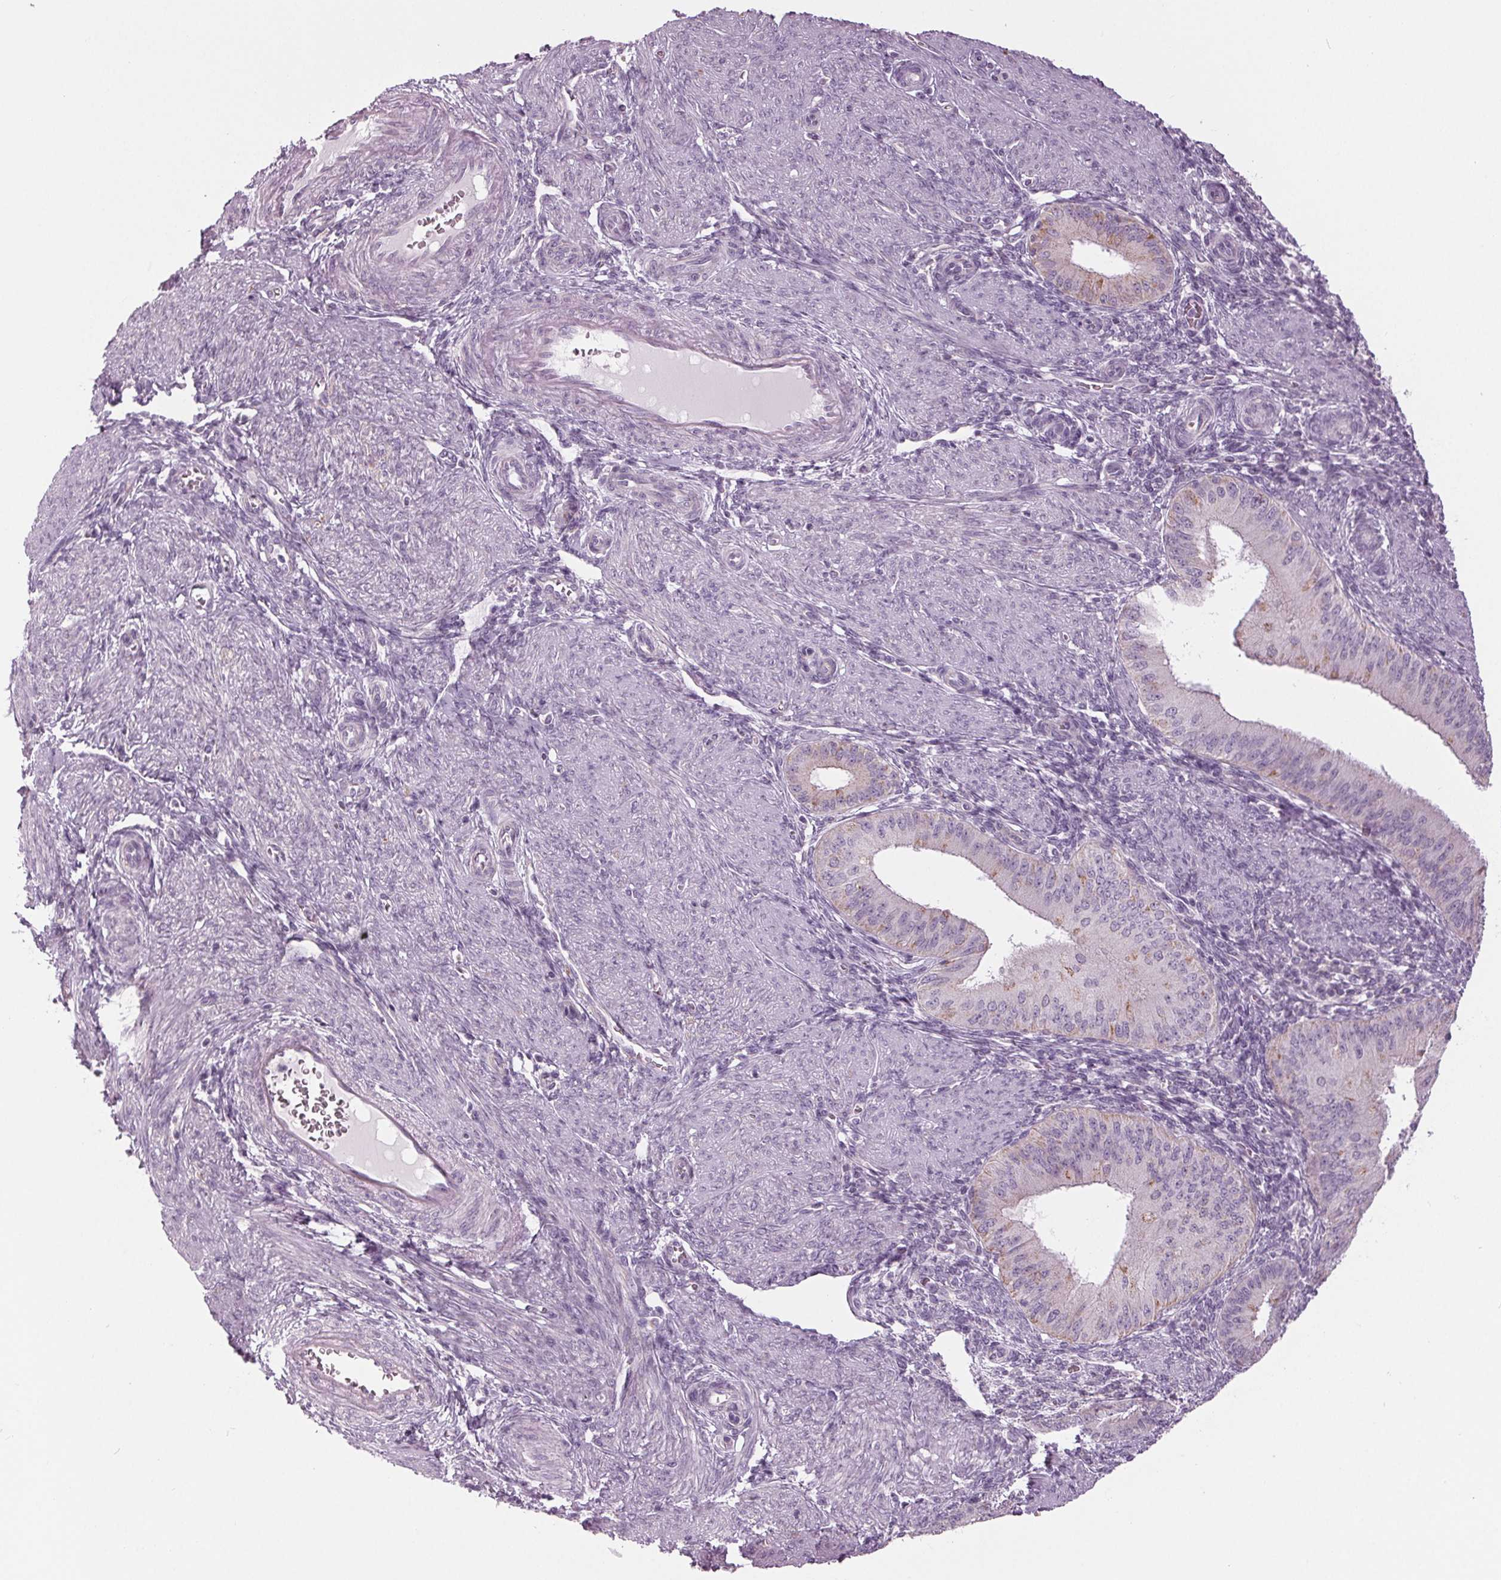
{"staining": {"intensity": "negative", "quantity": "none", "location": "none"}, "tissue": "endometrium", "cell_type": "Cells in endometrial stroma", "image_type": "normal", "snomed": [{"axis": "morphology", "description": "Normal tissue, NOS"}, {"axis": "topography", "description": "Endometrium"}], "caption": "The immunohistochemistry (IHC) histopathology image has no significant staining in cells in endometrial stroma of endometrium. (DAB immunohistochemistry (IHC) visualized using brightfield microscopy, high magnification).", "gene": "SAMD4A", "patient": {"sex": "female", "age": 39}}